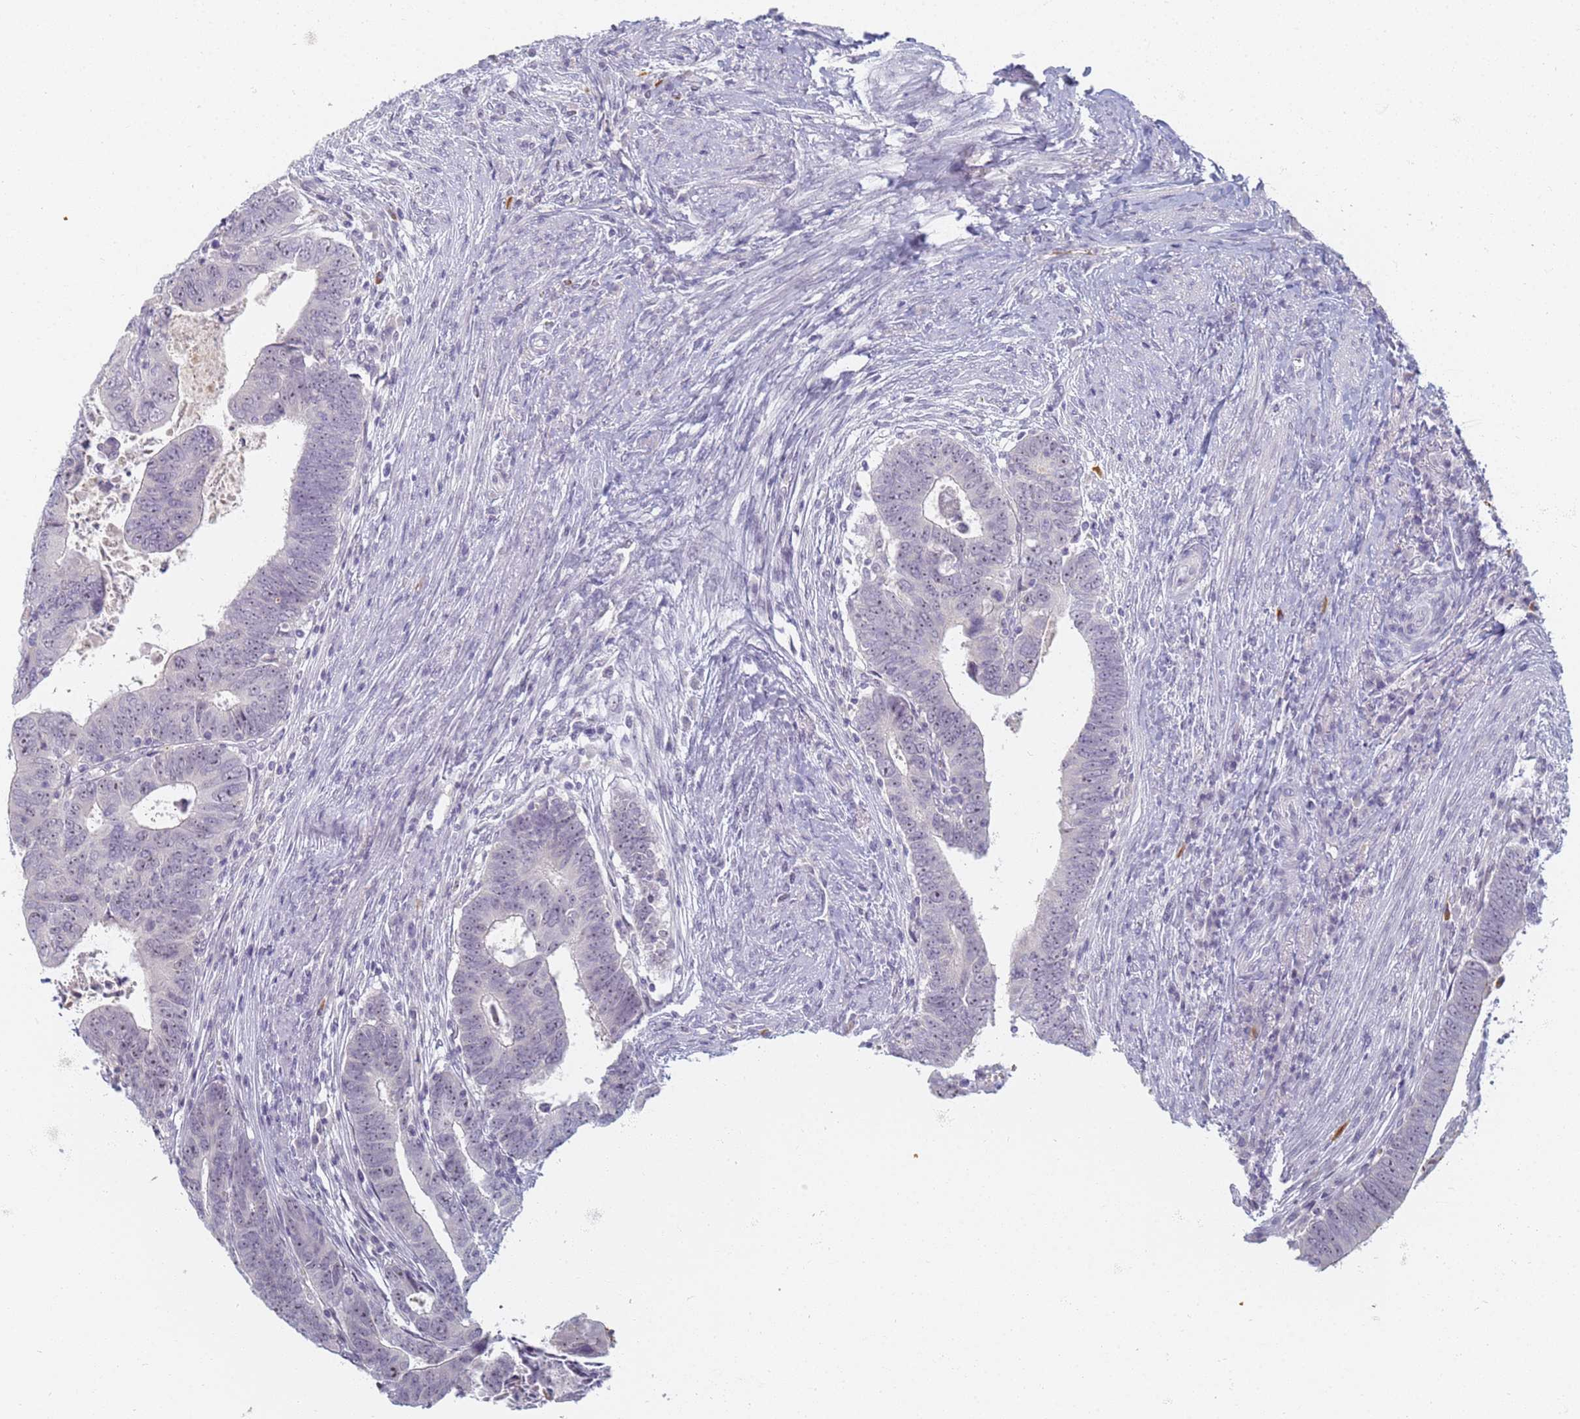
{"staining": {"intensity": "negative", "quantity": "none", "location": "none"}, "tissue": "colorectal cancer", "cell_type": "Tumor cells", "image_type": "cancer", "snomed": [{"axis": "morphology", "description": "Normal tissue, NOS"}, {"axis": "morphology", "description": "Adenocarcinoma, NOS"}, {"axis": "topography", "description": "Rectum"}], "caption": "This is an immunohistochemistry histopathology image of colorectal cancer. There is no positivity in tumor cells.", "gene": "SLC38A9", "patient": {"sex": "female", "age": 65}}